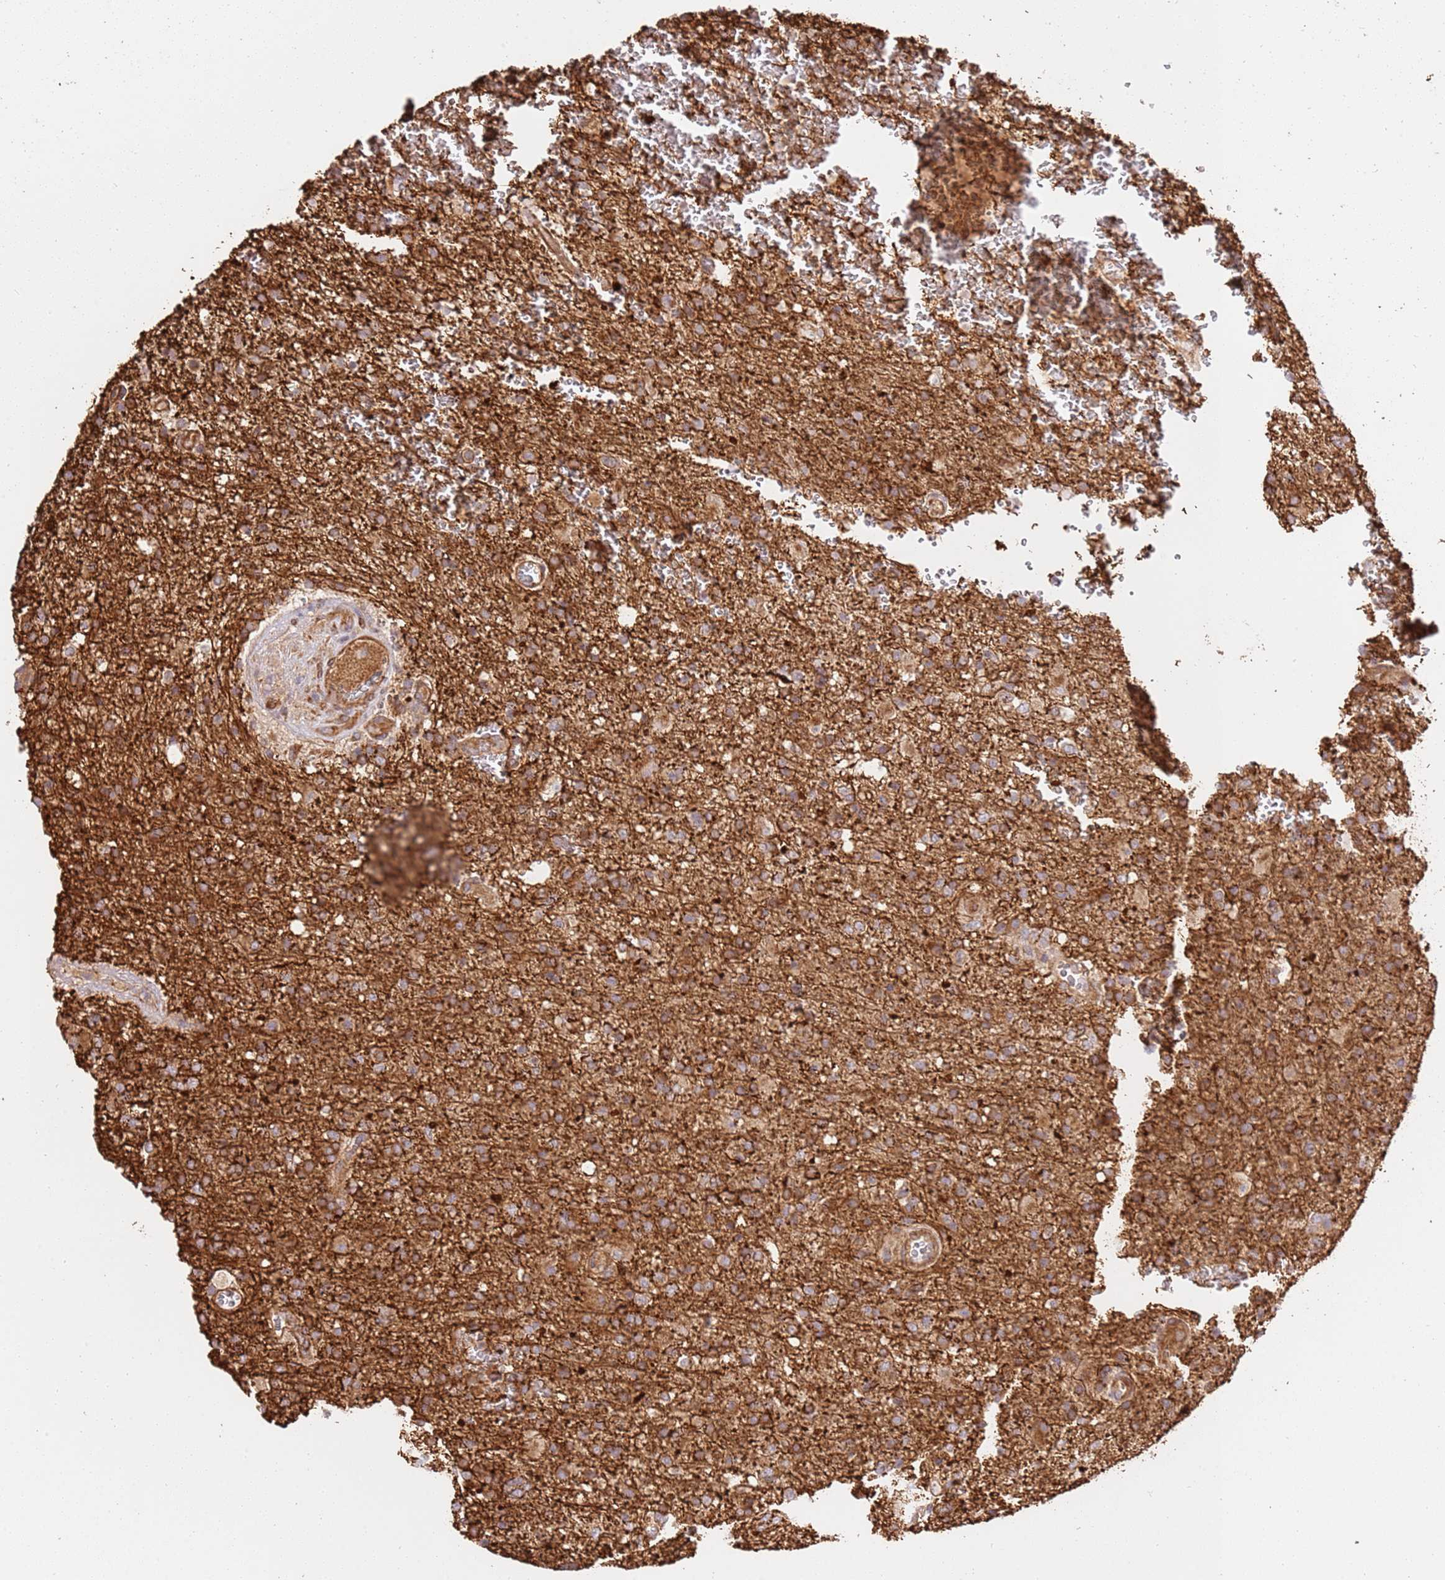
{"staining": {"intensity": "moderate", "quantity": ">75%", "location": "cytoplasmic/membranous"}, "tissue": "glioma", "cell_type": "Tumor cells", "image_type": "cancer", "snomed": [{"axis": "morphology", "description": "Glioma, malignant, High grade"}, {"axis": "topography", "description": "Brain"}], "caption": "Moderate cytoplasmic/membranous staining for a protein is present in approximately >75% of tumor cells of glioma using immunohistochemistry.", "gene": "ZBTB39", "patient": {"sex": "female", "age": 74}}